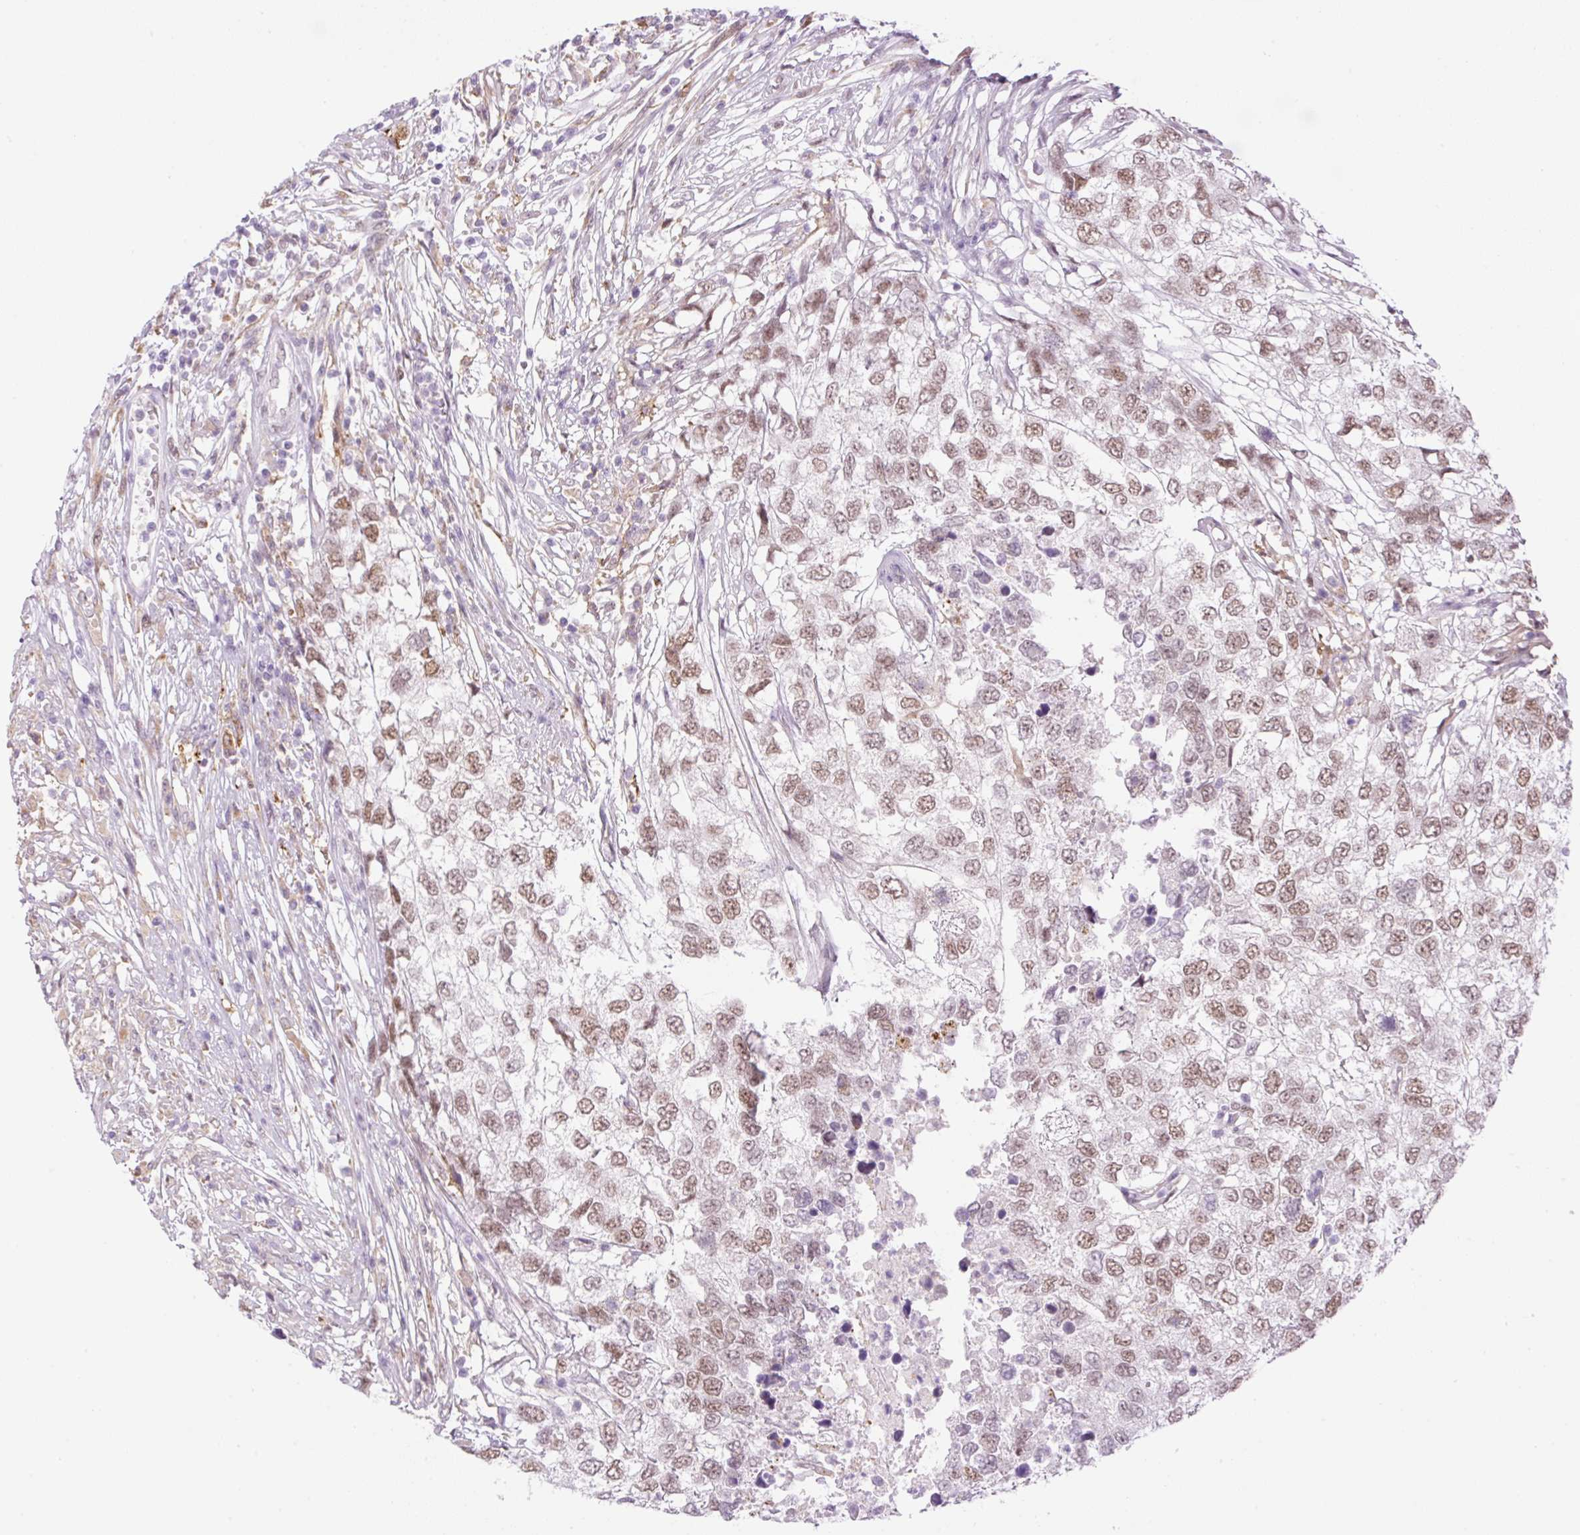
{"staining": {"intensity": "moderate", "quantity": ">75%", "location": "nuclear"}, "tissue": "testis cancer", "cell_type": "Tumor cells", "image_type": "cancer", "snomed": [{"axis": "morphology", "description": "Carcinoma, Embryonal, NOS"}, {"axis": "topography", "description": "Testis"}], "caption": "A brown stain shows moderate nuclear positivity of a protein in human embryonal carcinoma (testis) tumor cells.", "gene": "PALM3", "patient": {"sex": "male", "age": 83}}